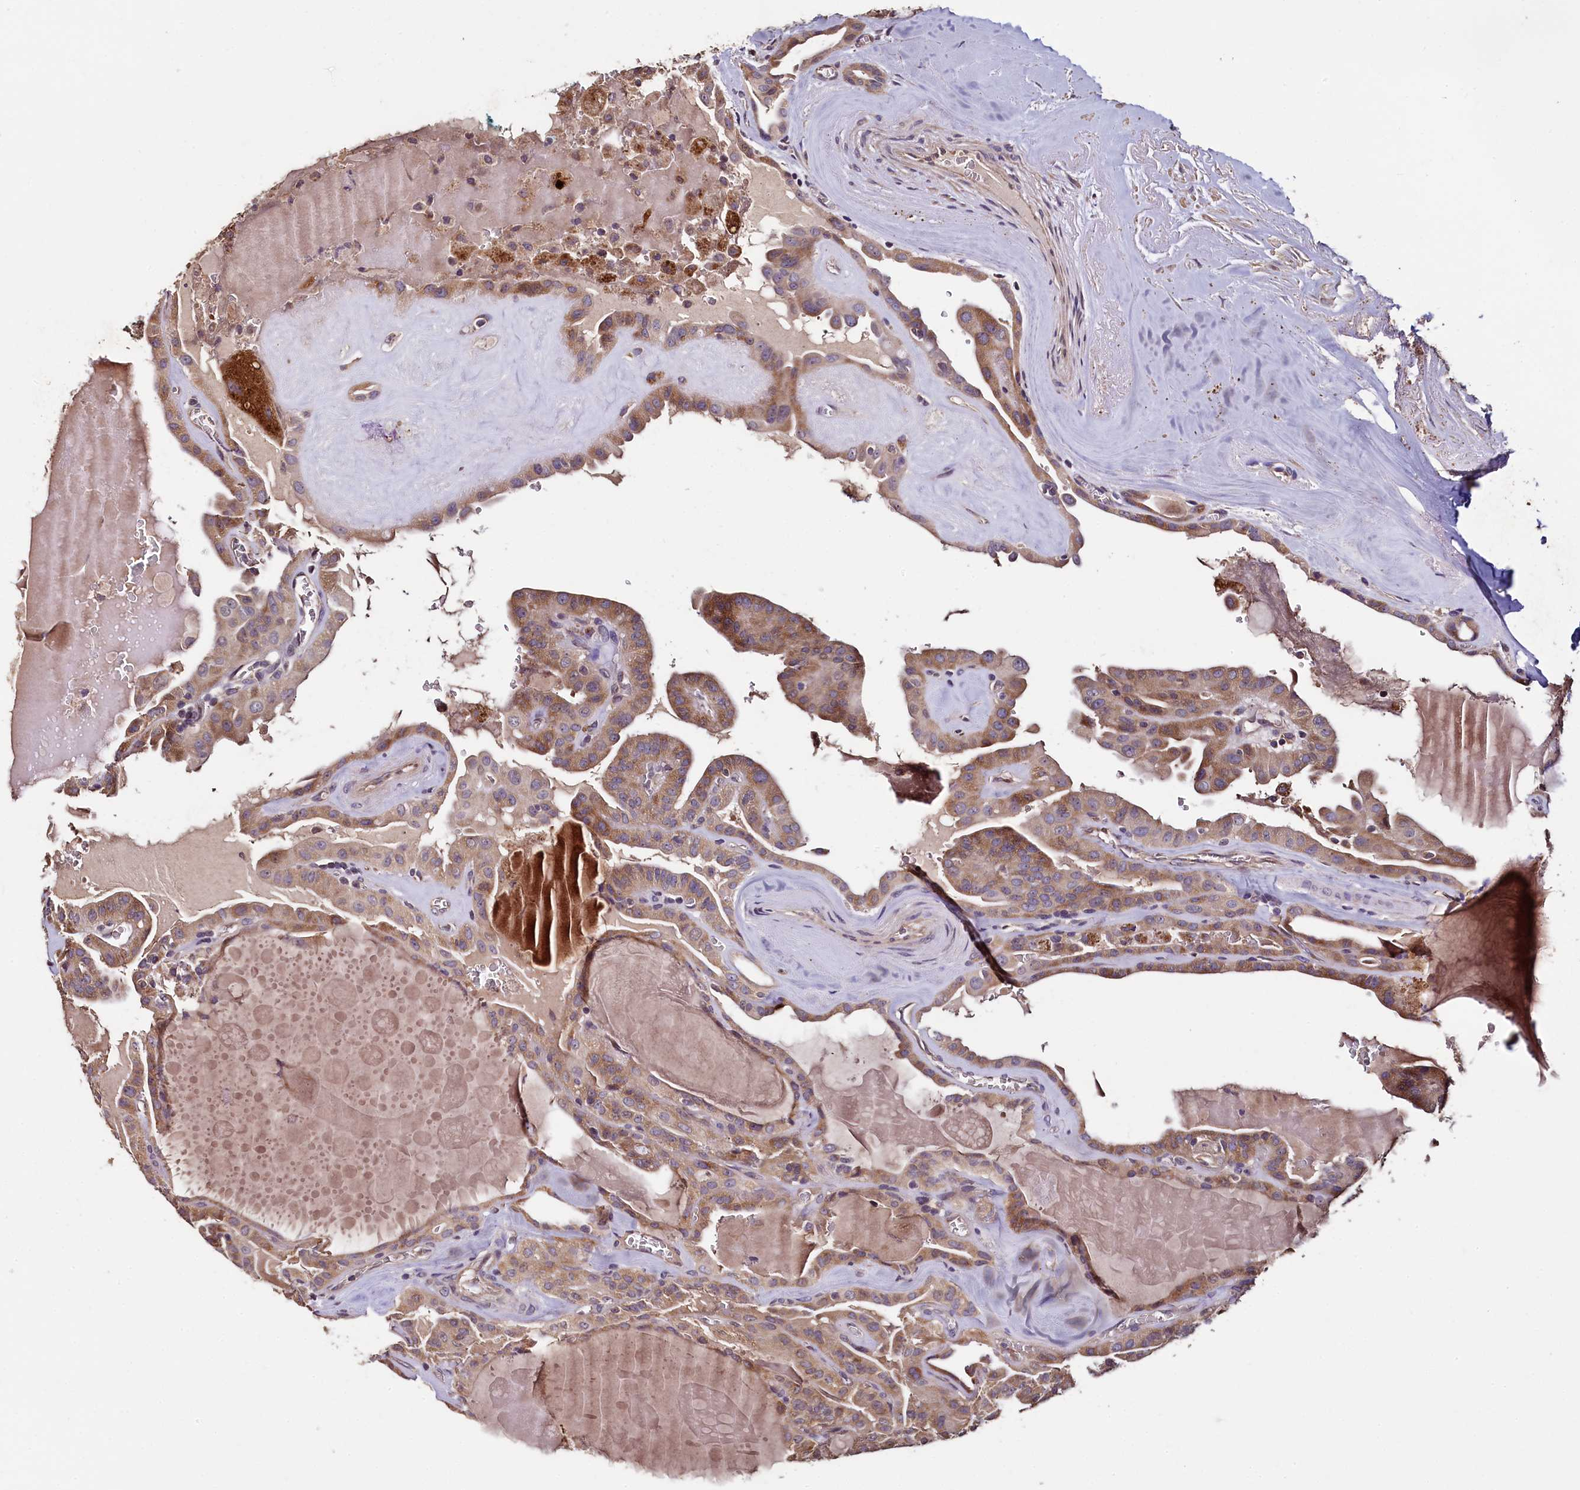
{"staining": {"intensity": "moderate", "quantity": ">75%", "location": "cytoplasmic/membranous"}, "tissue": "thyroid cancer", "cell_type": "Tumor cells", "image_type": "cancer", "snomed": [{"axis": "morphology", "description": "Papillary adenocarcinoma, NOS"}, {"axis": "topography", "description": "Thyroid gland"}], "caption": "DAB (3,3'-diaminobenzidine) immunohistochemical staining of human thyroid cancer displays moderate cytoplasmic/membranous protein expression in approximately >75% of tumor cells.", "gene": "COQ9", "patient": {"sex": "male", "age": 52}}